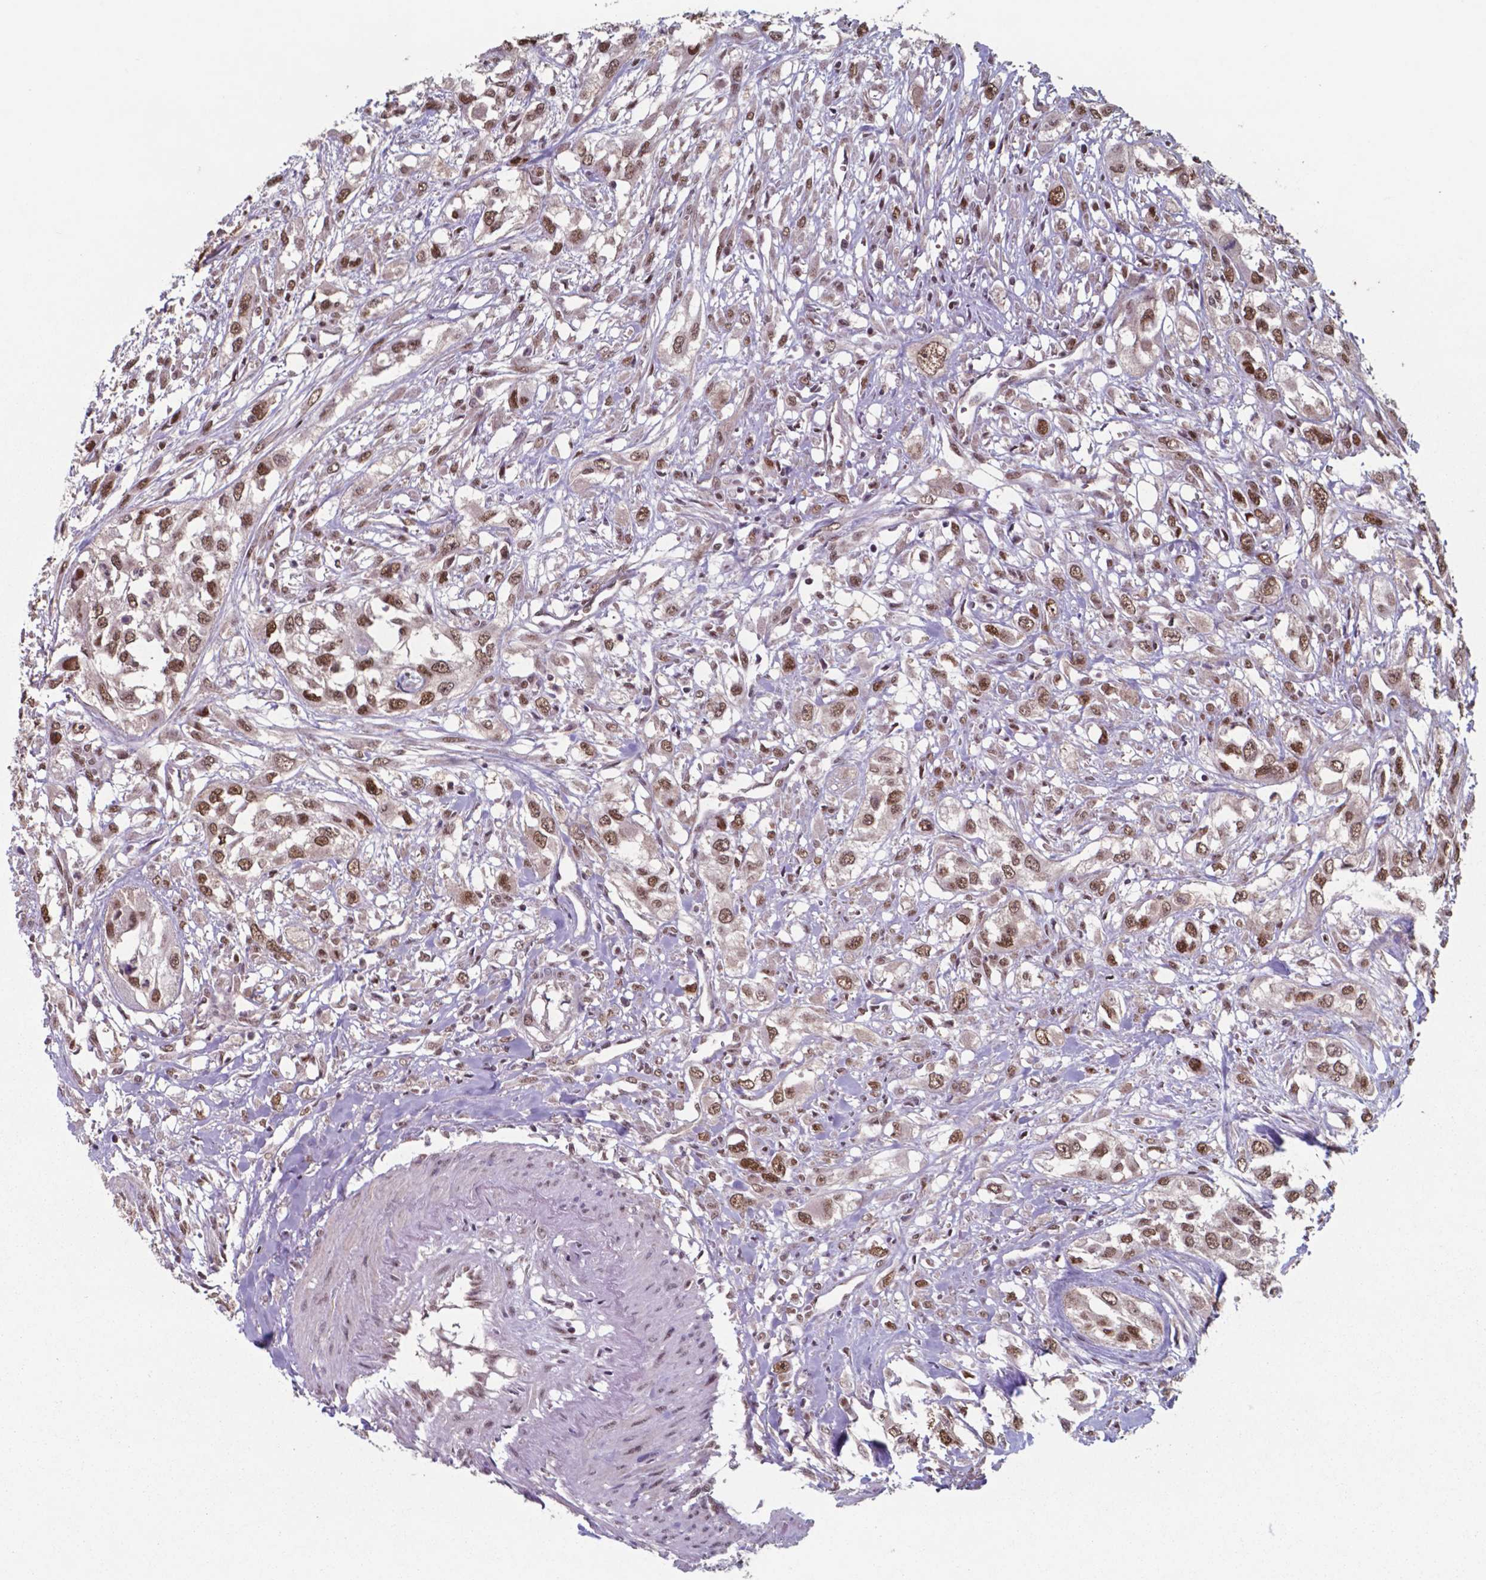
{"staining": {"intensity": "moderate", "quantity": ">75%", "location": "nuclear"}, "tissue": "urothelial cancer", "cell_type": "Tumor cells", "image_type": "cancer", "snomed": [{"axis": "morphology", "description": "Urothelial carcinoma, High grade"}, {"axis": "topography", "description": "Urinary bladder"}], "caption": "Immunohistochemical staining of urothelial carcinoma (high-grade) demonstrates moderate nuclear protein positivity in approximately >75% of tumor cells.", "gene": "UBA1", "patient": {"sex": "male", "age": 67}}